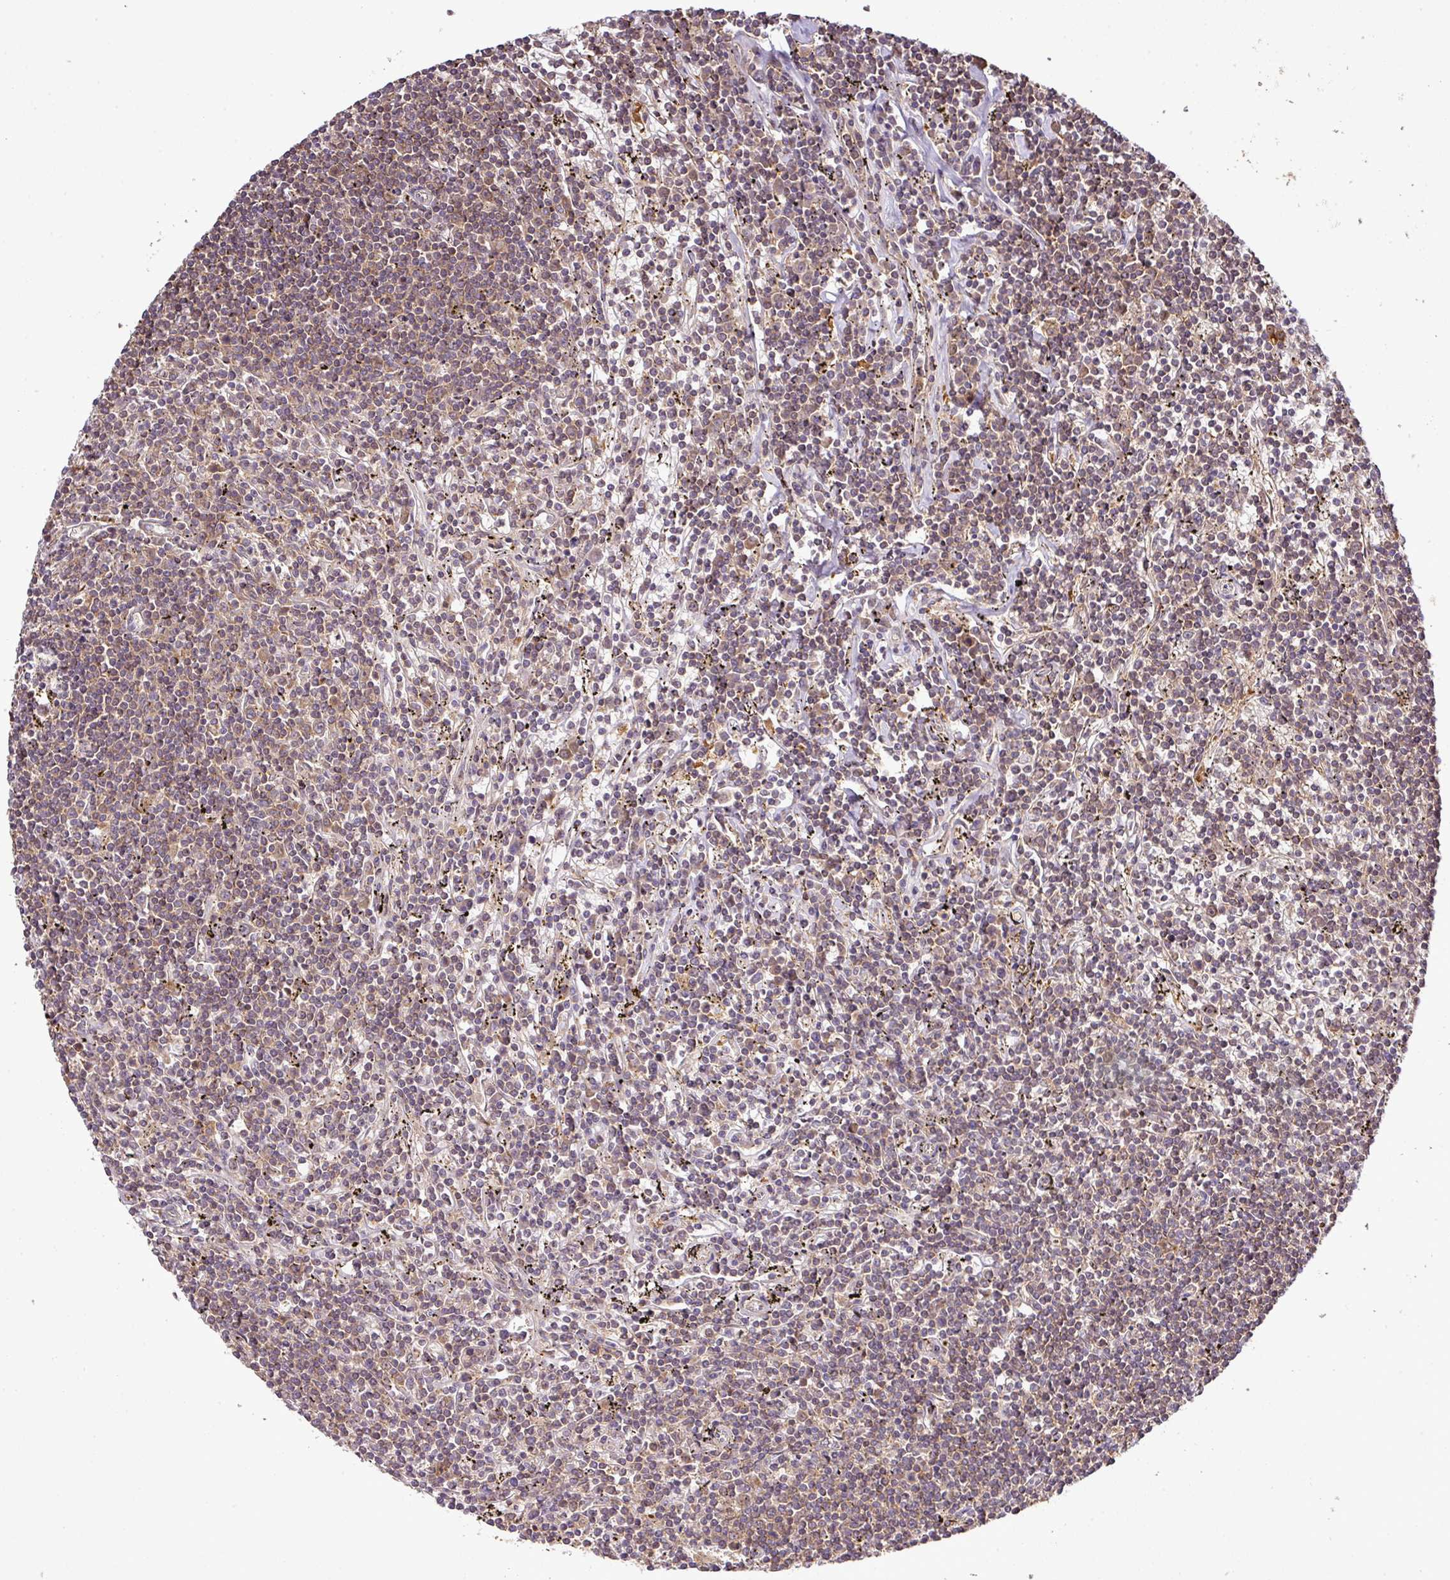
{"staining": {"intensity": "weak", "quantity": "25%-75%", "location": "cytoplasmic/membranous"}, "tissue": "lymphoma", "cell_type": "Tumor cells", "image_type": "cancer", "snomed": [{"axis": "morphology", "description": "Malignant lymphoma, non-Hodgkin's type, Low grade"}, {"axis": "topography", "description": "Spleen"}], "caption": "Protein staining of lymphoma tissue reveals weak cytoplasmic/membranous expression in about 25%-75% of tumor cells.", "gene": "TMEM107", "patient": {"sex": "male", "age": 76}}